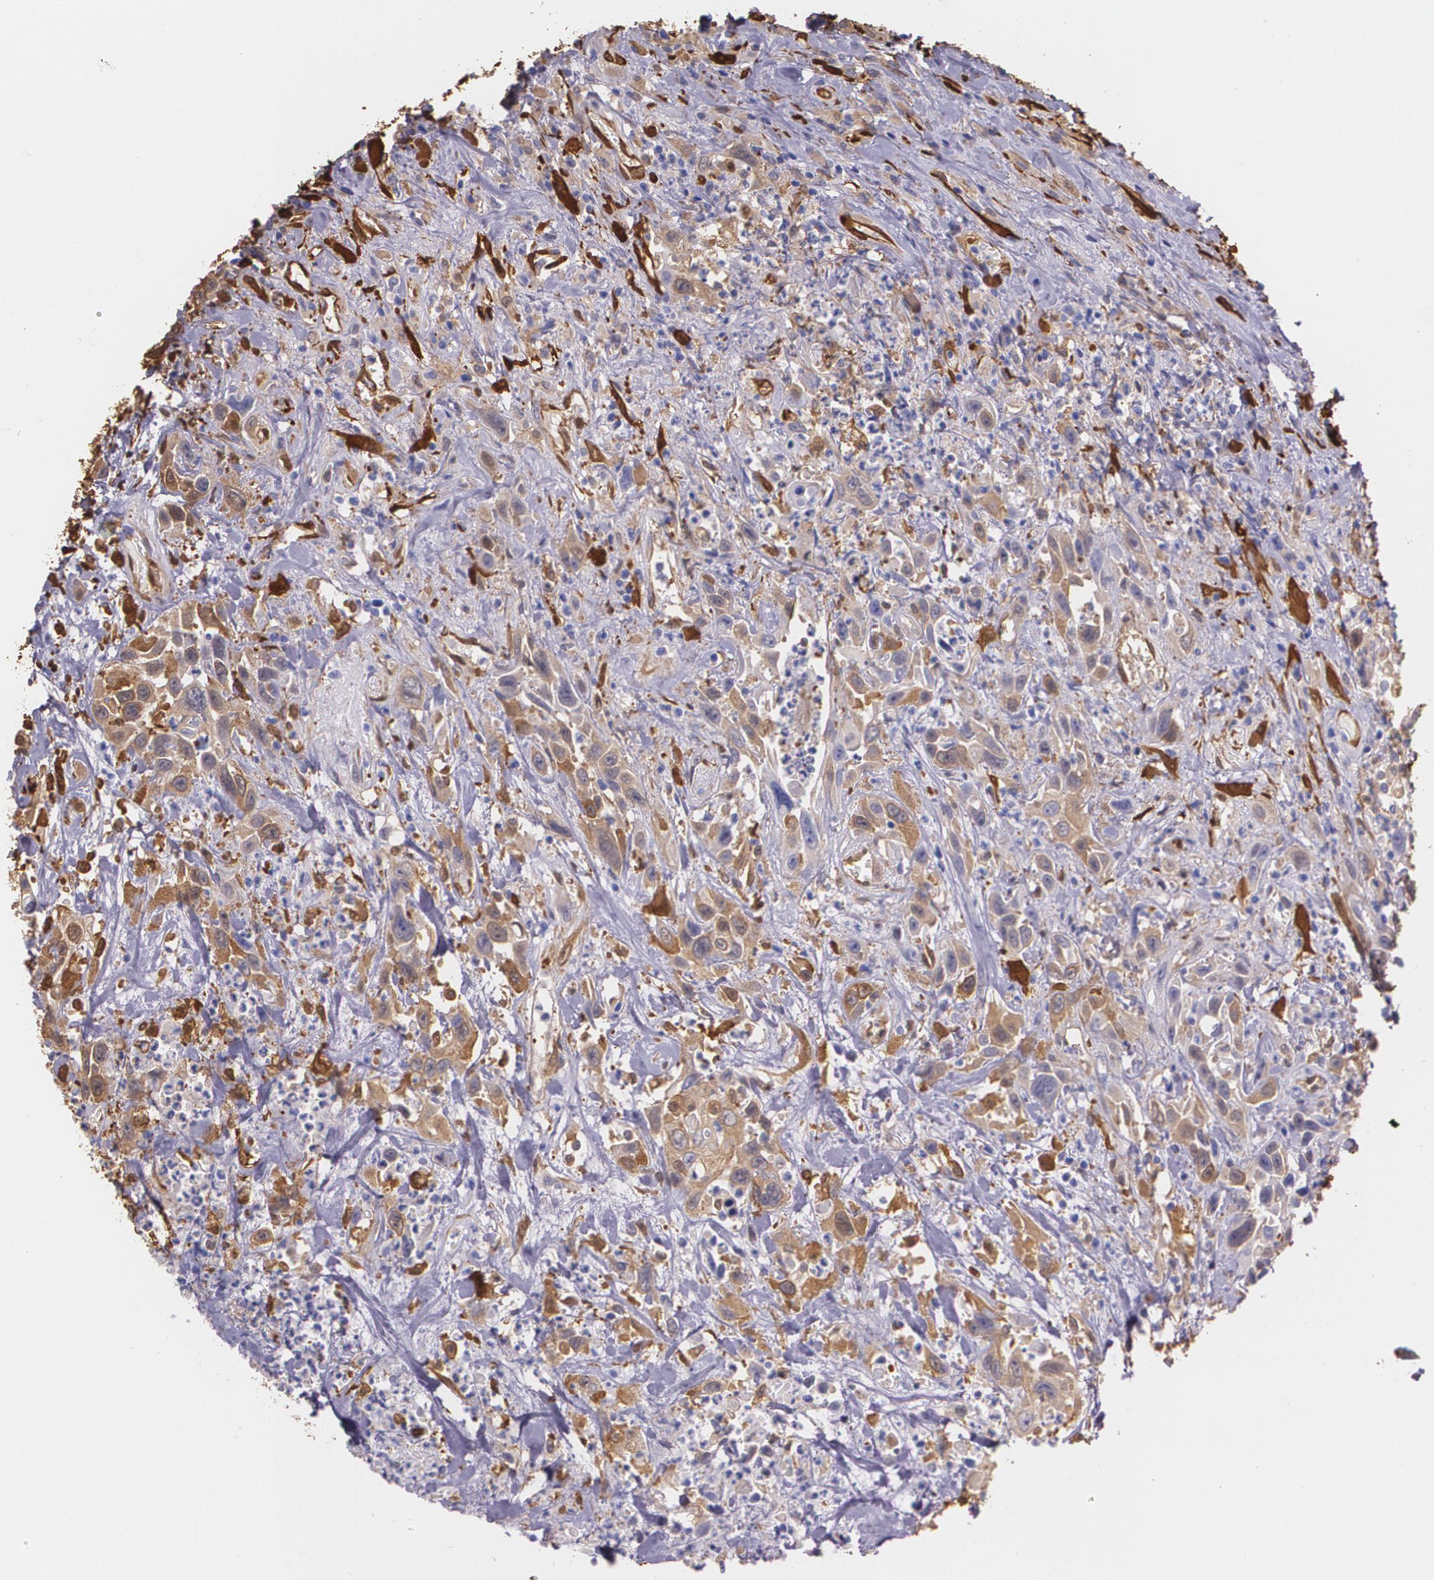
{"staining": {"intensity": "moderate", "quantity": "<25%", "location": "cytoplasmic/membranous"}, "tissue": "urothelial cancer", "cell_type": "Tumor cells", "image_type": "cancer", "snomed": [{"axis": "morphology", "description": "Urothelial carcinoma, High grade"}, {"axis": "topography", "description": "Urinary bladder"}], "caption": "High-grade urothelial carcinoma stained with a brown dye reveals moderate cytoplasmic/membranous positive expression in approximately <25% of tumor cells.", "gene": "MMP2", "patient": {"sex": "female", "age": 84}}